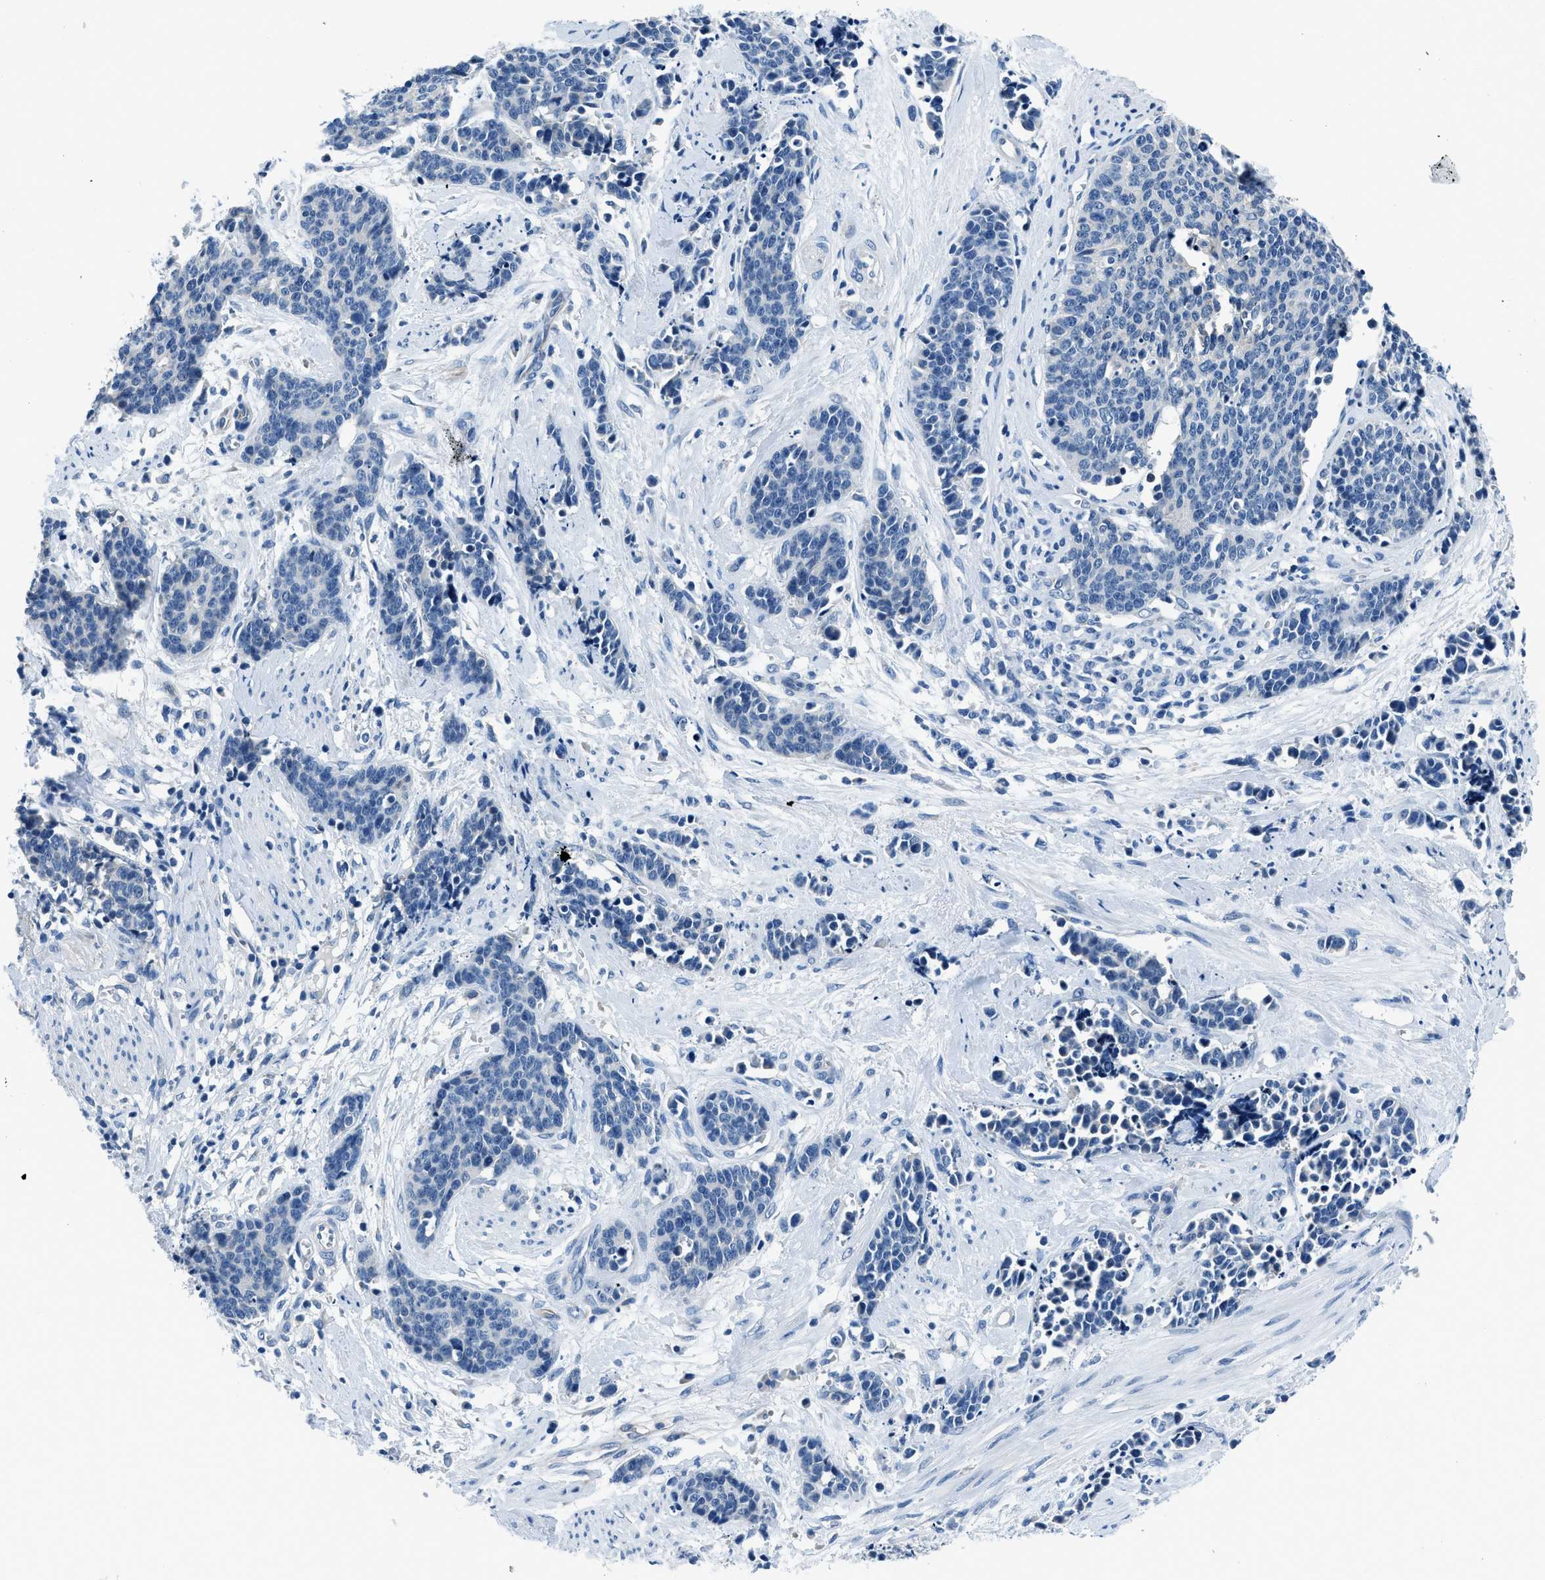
{"staining": {"intensity": "negative", "quantity": "none", "location": "none"}, "tissue": "cervical cancer", "cell_type": "Tumor cells", "image_type": "cancer", "snomed": [{"axis": "morphology", "description": "Squamous cell carcinoma, NOS"}, {"axis": "topography", "description": "Cervix"}], "caption": "Tumor cells are negative for brown protein staining in cervical cancer. (Immunohistochemistry (ihc), brightfield microscopy, high magnification).", "gene": "GJA3", "patient": {"sex": "female", "age": 35}}